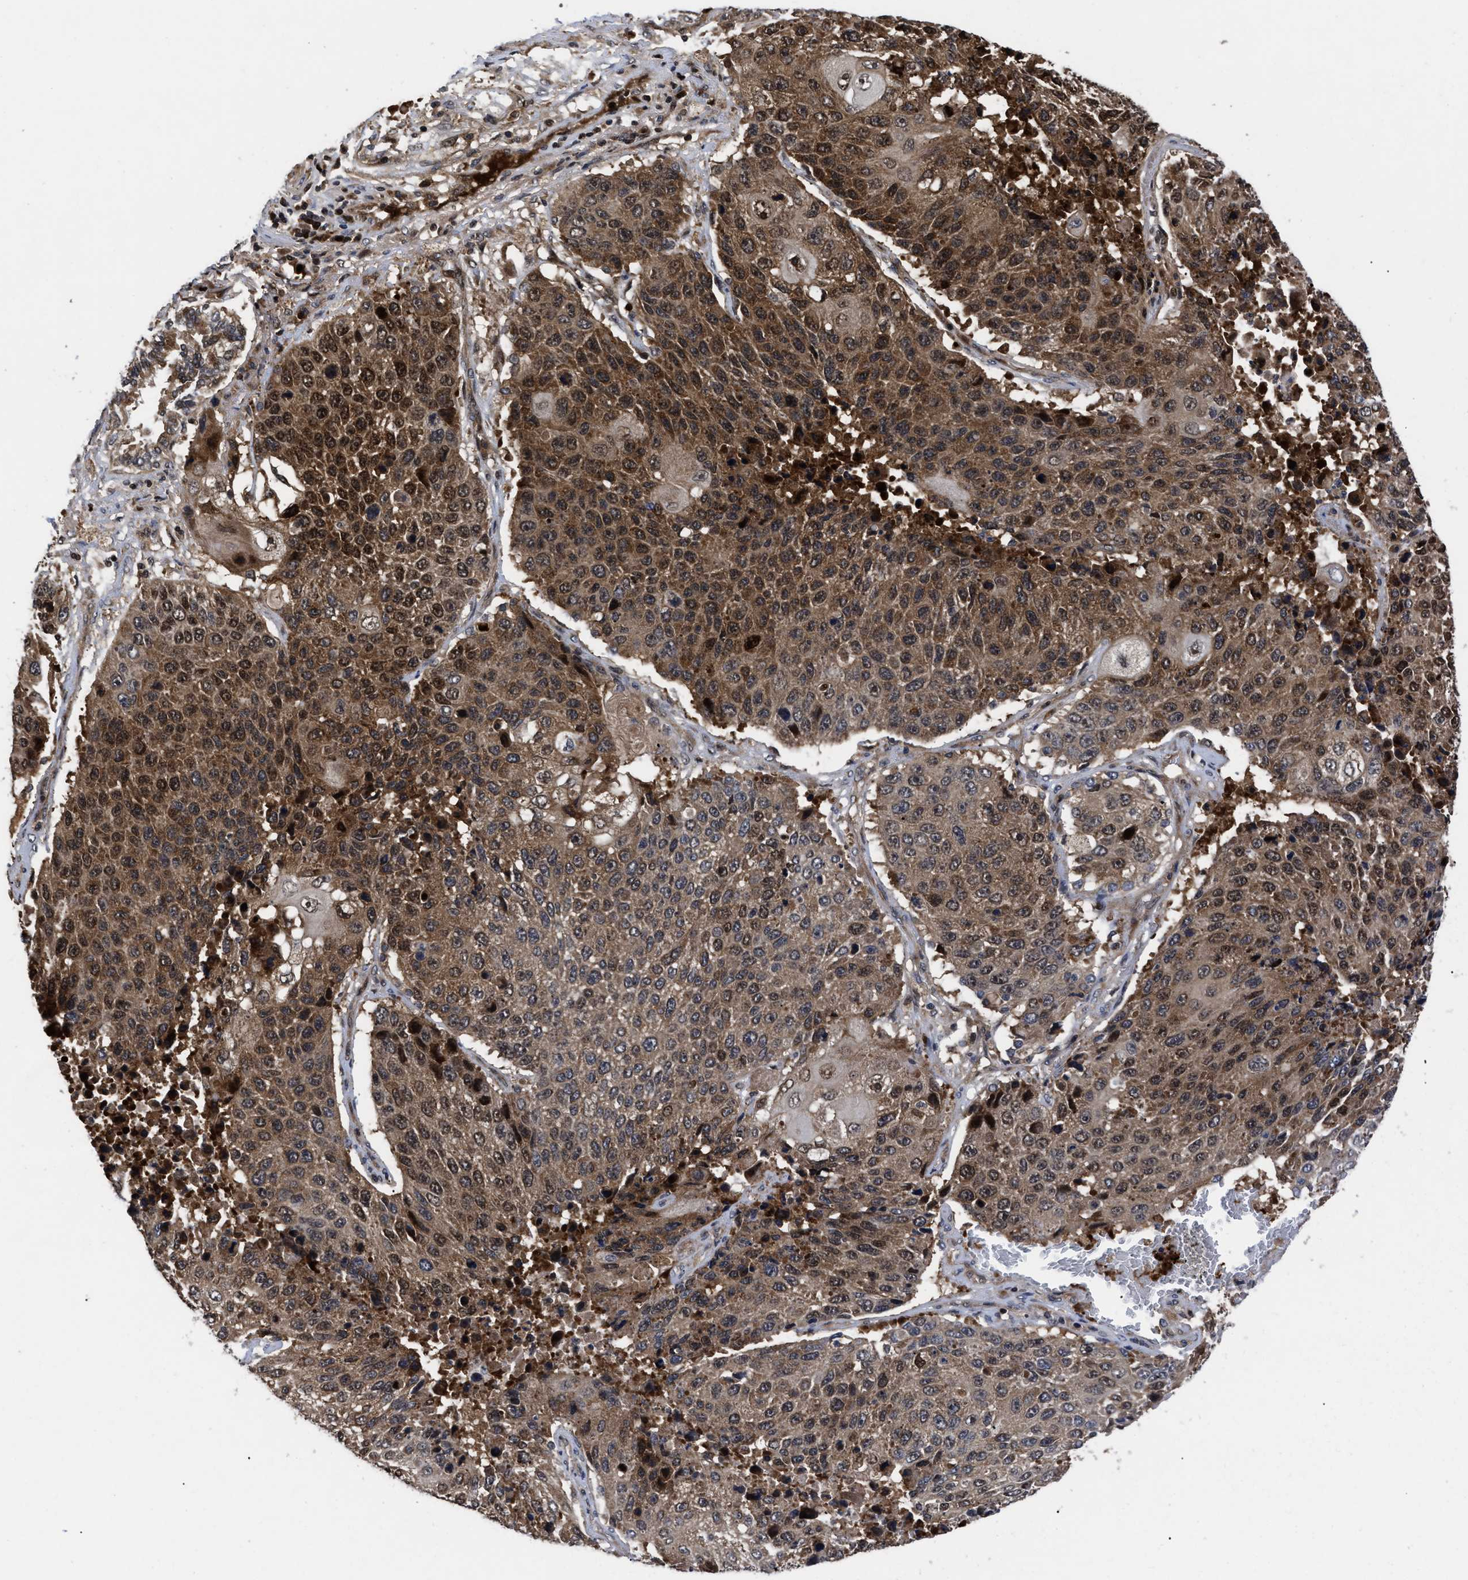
{"staining": {"intensity": "strong", "quantity": ">75%", "location": "cytoplasmic/membranous,nuclear"}, "tissue": "lung cancer", "cell_type": "Tumor cells", "image_type": "cancer", "snomed": [{"axis": "morphology", "description": "Squamous cell carcinoma, NOS"}, {"axis": "topography", "description": "Lung"}], "caption": "Approximately >75% of tumor cells in human squamous cell carcinoma (lung) show strong cytoplasmic/membranous and nuclear protein expression as visualized by brown immunohistochemical staining.", "gene": "FAM200A", "patient": {"sex": "male", "age": 61}}